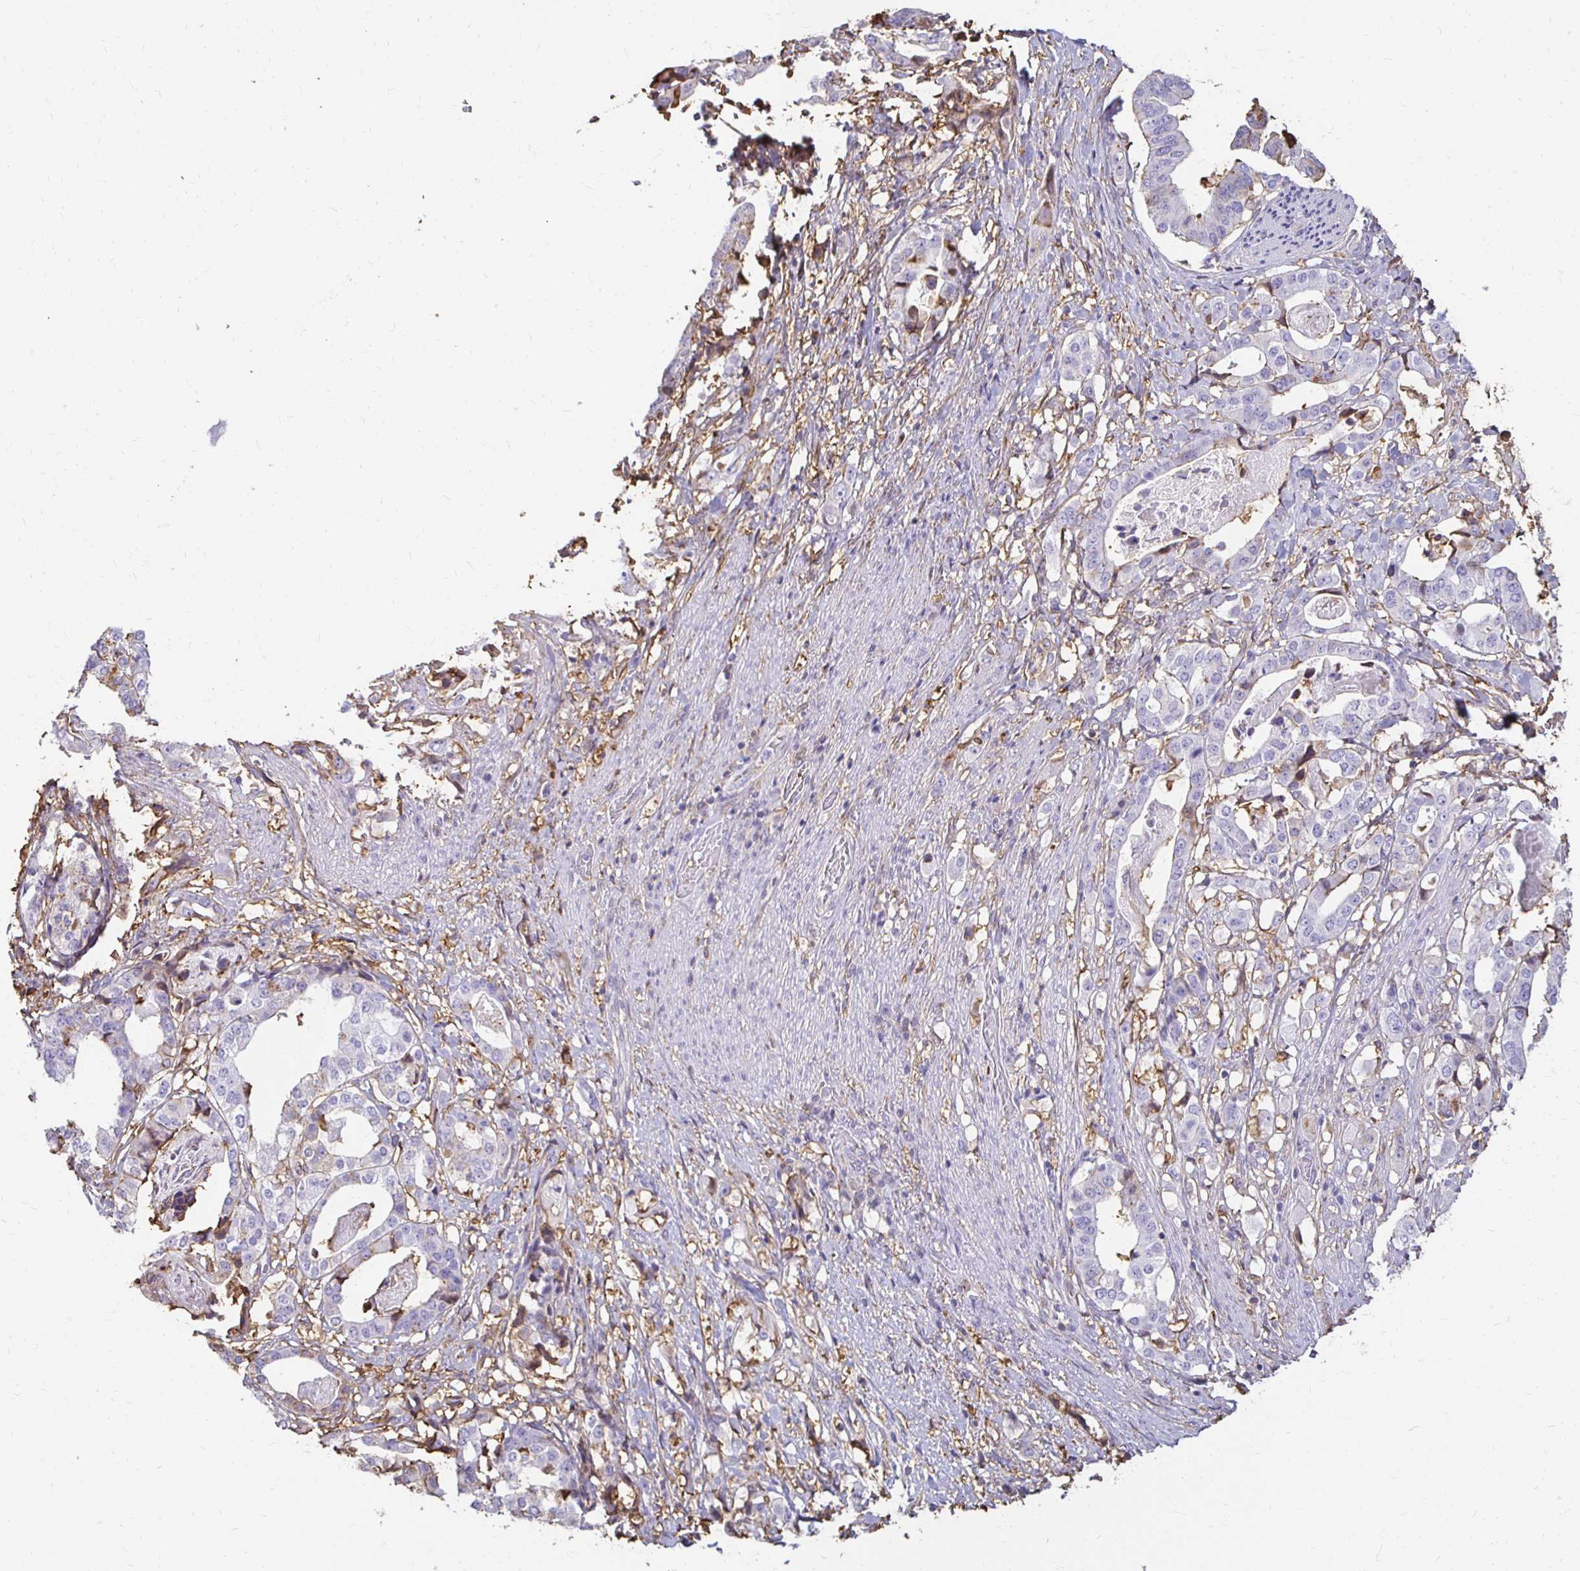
{"staining": {"intensity": "negative", "quantity": "none", "location": "none"}, "tissue": "stomach cancer", "cell_type": "Tumor cells", "image_type": "cancer", "snomed": [{"axis": "morphology", "description": "Adenocarcinoma, NOS"}, {"axis": "topography", "description": "Stomach"}], "caption": "Protein analysis of stomach cancer exhibits no significant expression in tumor cells. (IHC, brightfield microscopy, high magnification).", "gene": "TAS1R3", "patient": {"sex": "male", "age": 48}}